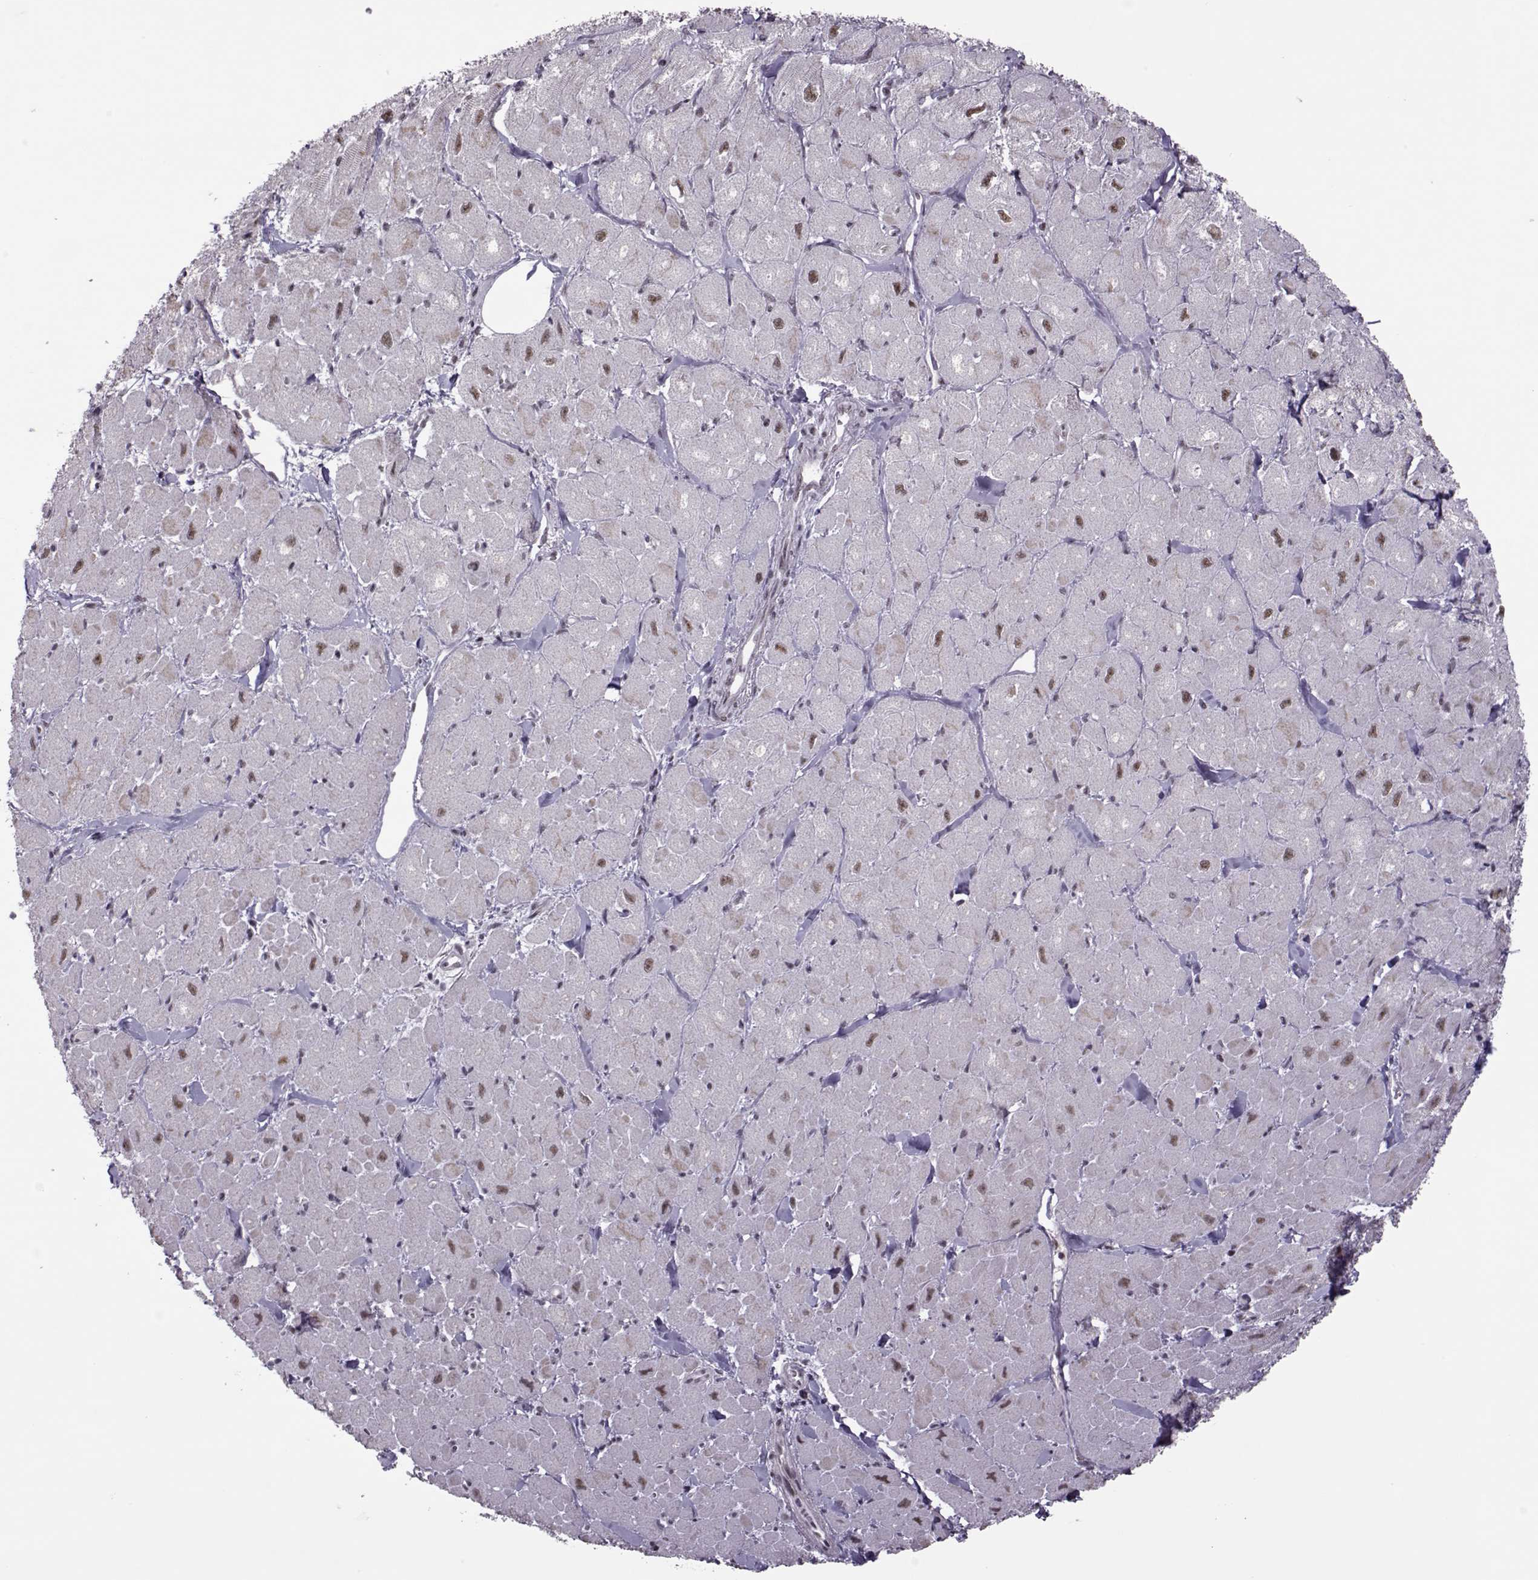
{"staining": {"intensity": "moderate", "quantity": "<25%", "location": "nuclear"}, "tissue": "heart muscle", "cell_type": "Cardiomyocytes", "image_type": "normal", "snomed": [{"axis": "morphology", "description": "Normal tissue, NOS"}, {"axis": "topography", "description": "Heart"}], "caption": "Immunohistochemistry (IHC) staining of benign heart muscle, which exhibits low levels of moderate nuclear positivity in approximately <25% of cardiomyocytes indicating moderate nuclear protein positivity. The staining was performed using DAB (brown) for protein detection and nuclei were counterstained in hematoxylin (blue).", "gene": "LIN28A", "patient": {"sex": "male", "age": 60}}